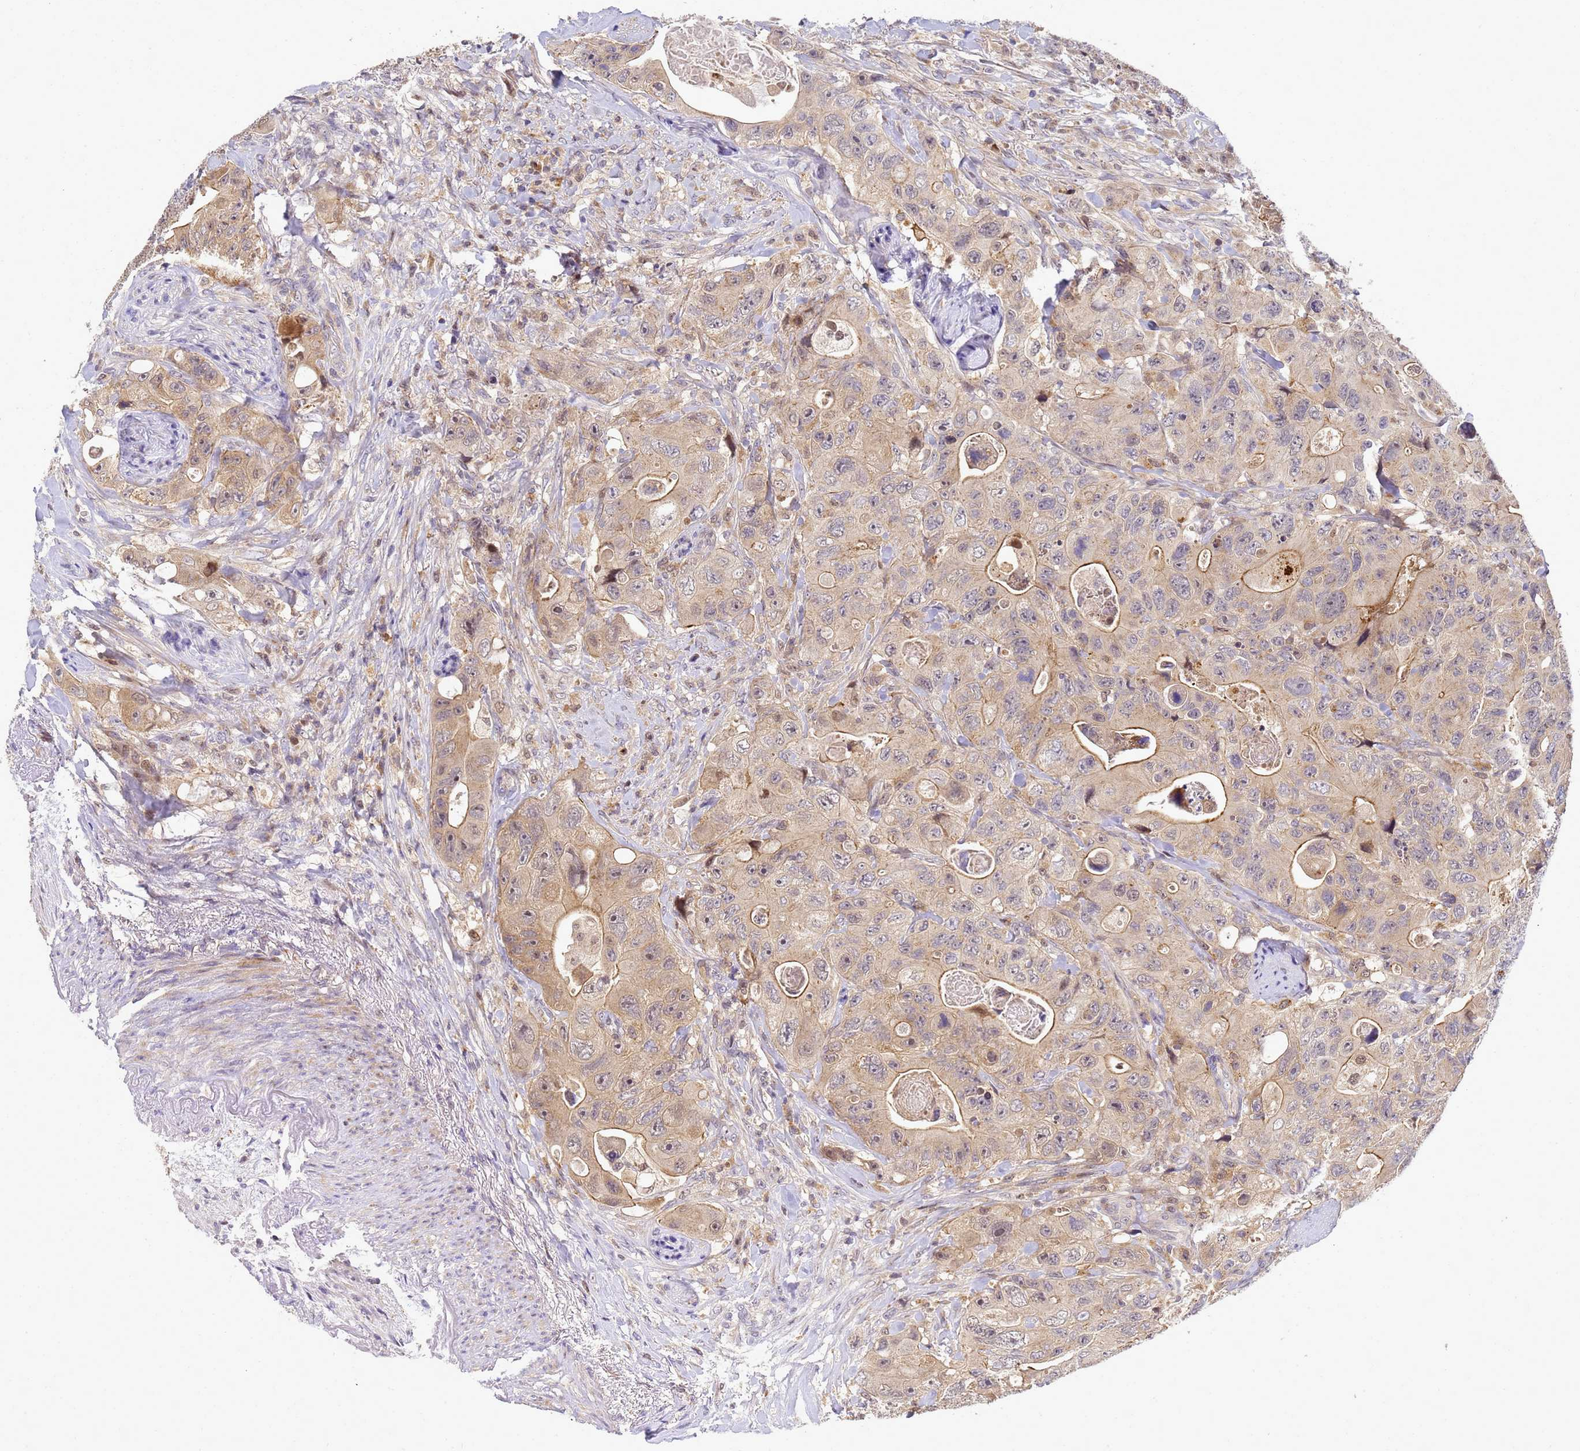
{"staining": {"intensity": "moderate", "quantity": "25%-75%", "location": "cytoplasmic/membranous,nuclear"}, "tissue": "colorectal cancer", "cell_type": "Tumor cells", "image_type": "cancer", "snomed": [{"axis": "morphology", "description": "Adenocarcinoma, NOS"}, {"axis": "topography", "description": "Colon"}], "caption": "Immunohistochemical staining of human colorectal adenocarcinoma demonstrates medium levels of moderate cytoplasmic/membranous and nuclear staining in approximately 25%-75% of tumor cells.", "gene": "TMEM74B", "patient": {"sex": "female", "age": 46}}